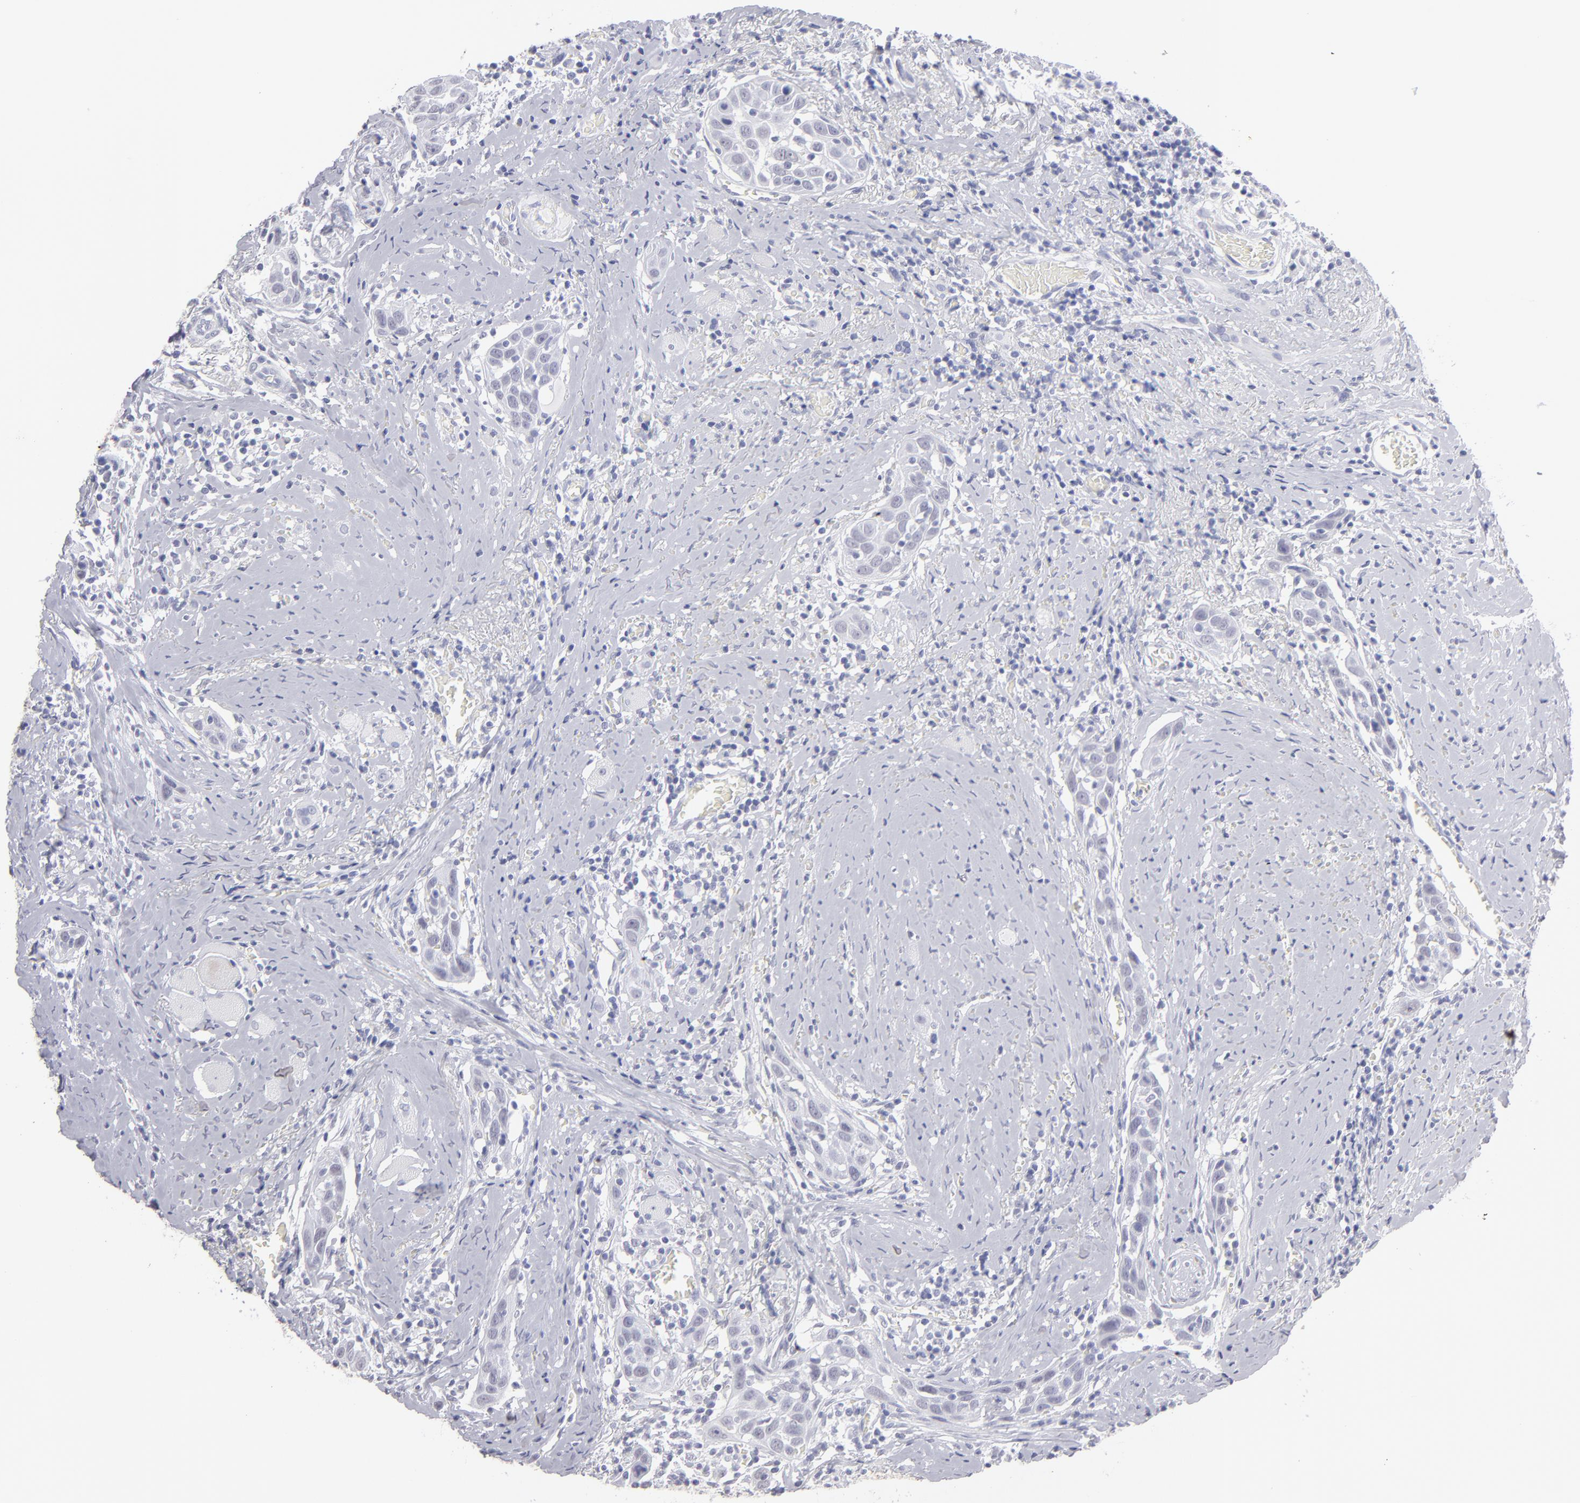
{"staining": {"intensity": "negative", "quantity": "none", "location": "none"}, "tissue": "head and neck cancer", "cell_type": "Tumor cells", "image_type": "cancer", "snomed": [{"axis": "morphology", "description": "Squamous cell carcinoma, NOS"}, {"axis": "topography", "description": "Oral tissue"}, {"axis": "topography", "description": "Head-Neck"}], "caption": "A high-resolution image shows immunohistochemistry (IHC) staining of squamous cell carcinoma (head and neck), which shows no significant expression in tumor cells.", "gene": "ALDOB", "patient": {"sex": "female", "age": 50}}